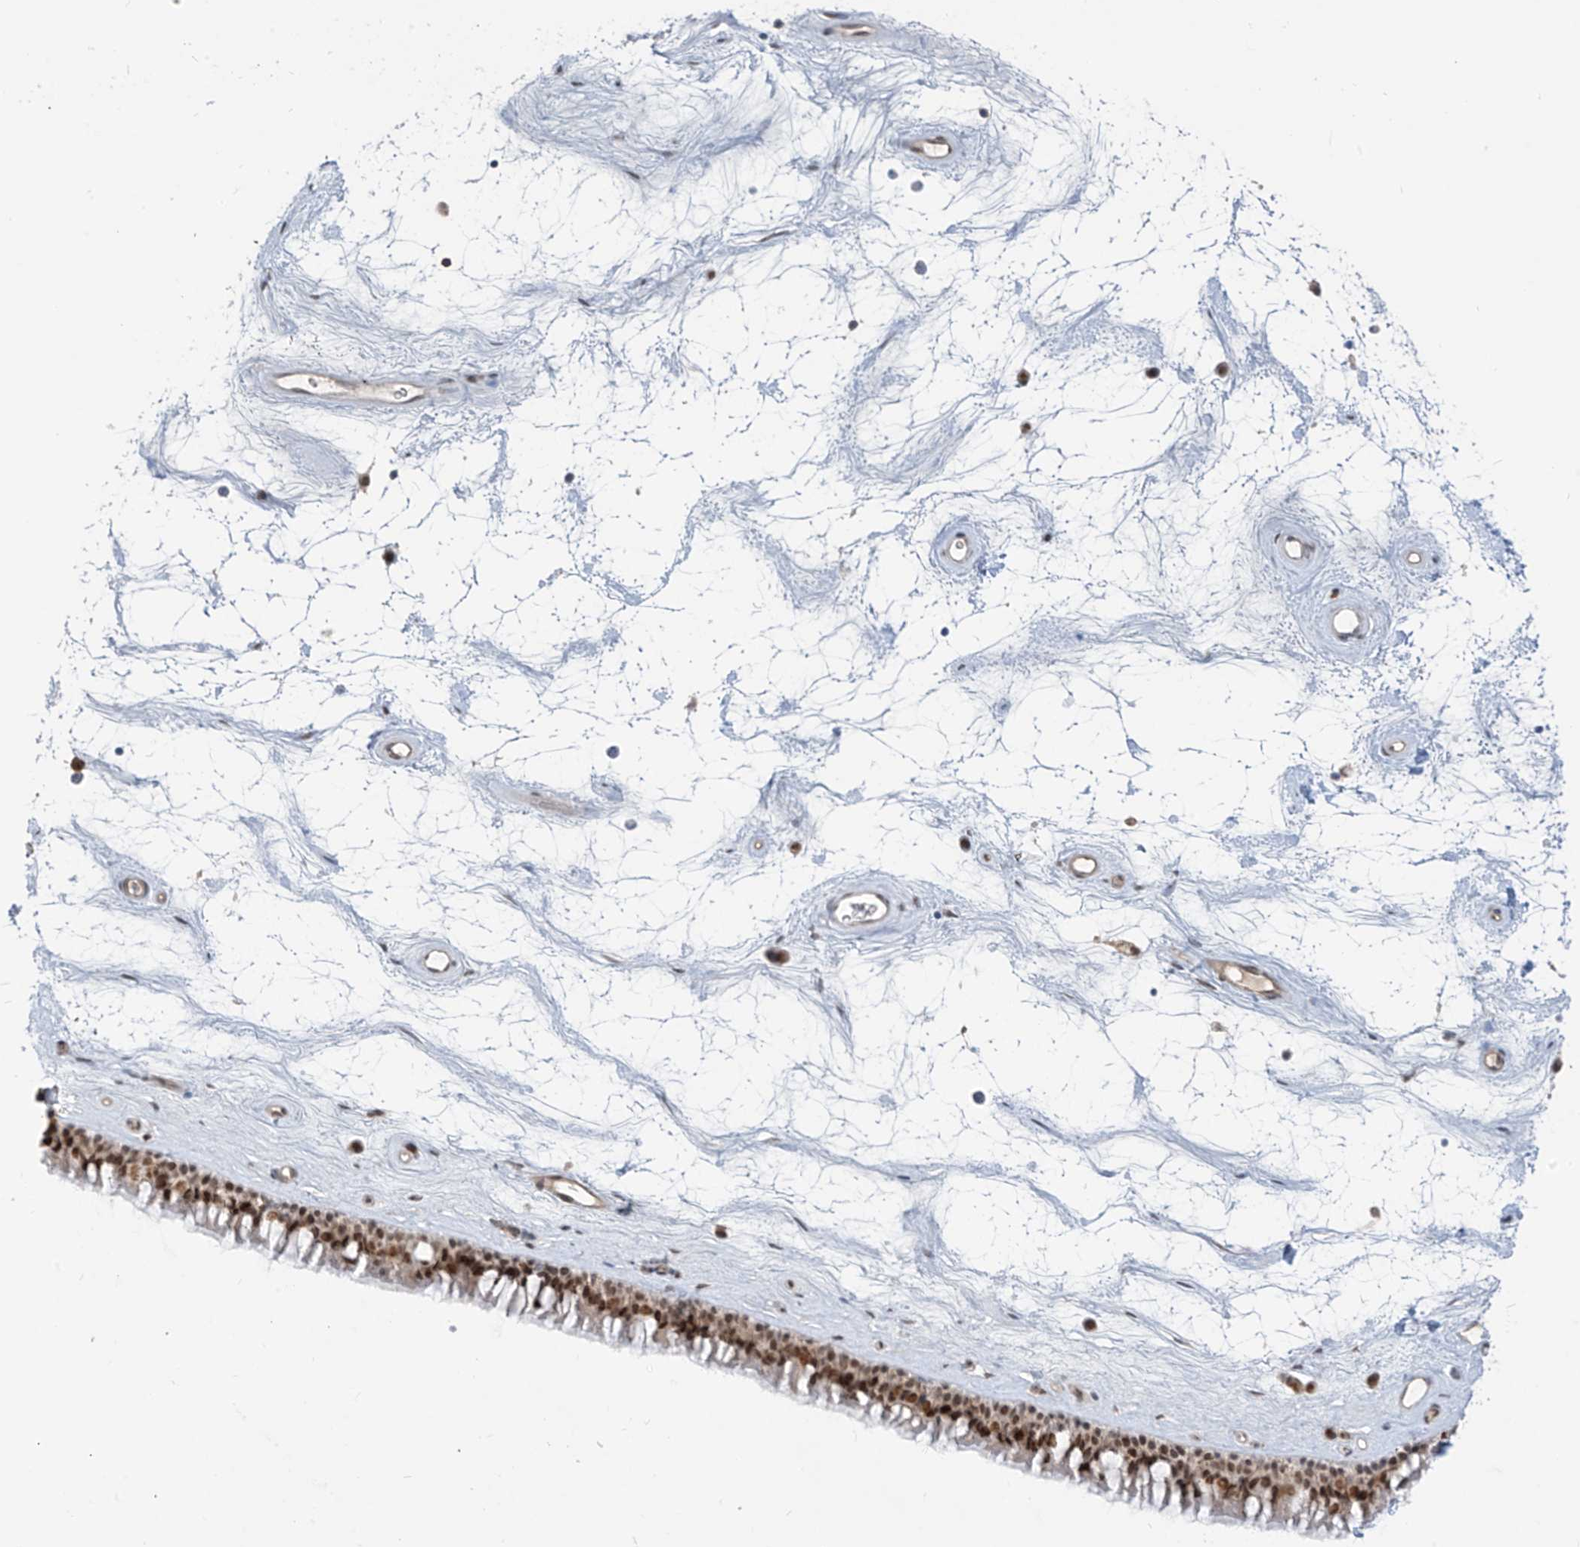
{"staining": {"intensity": "moderate", "quantity": ">75%", "location": "nuclear"}, "tissue": "nasopharynx", "cell_type": "Respiratory epithelial cells", "image_type": "normal", "snomed": [{"axis": "morphology", "description": "Normal tissue, NOS"}, {"axis": "topography", "description": "Nasopharynx"}], "caption": "This image shows immunohistochemistry (IHC) staining of unremarkable nasopharynx, with medium moderate nuclear staining in approximately >75% of respiratory epithelial cells.", "gene": "MCM9", "patient": {"sex": "male", "age": 64}}